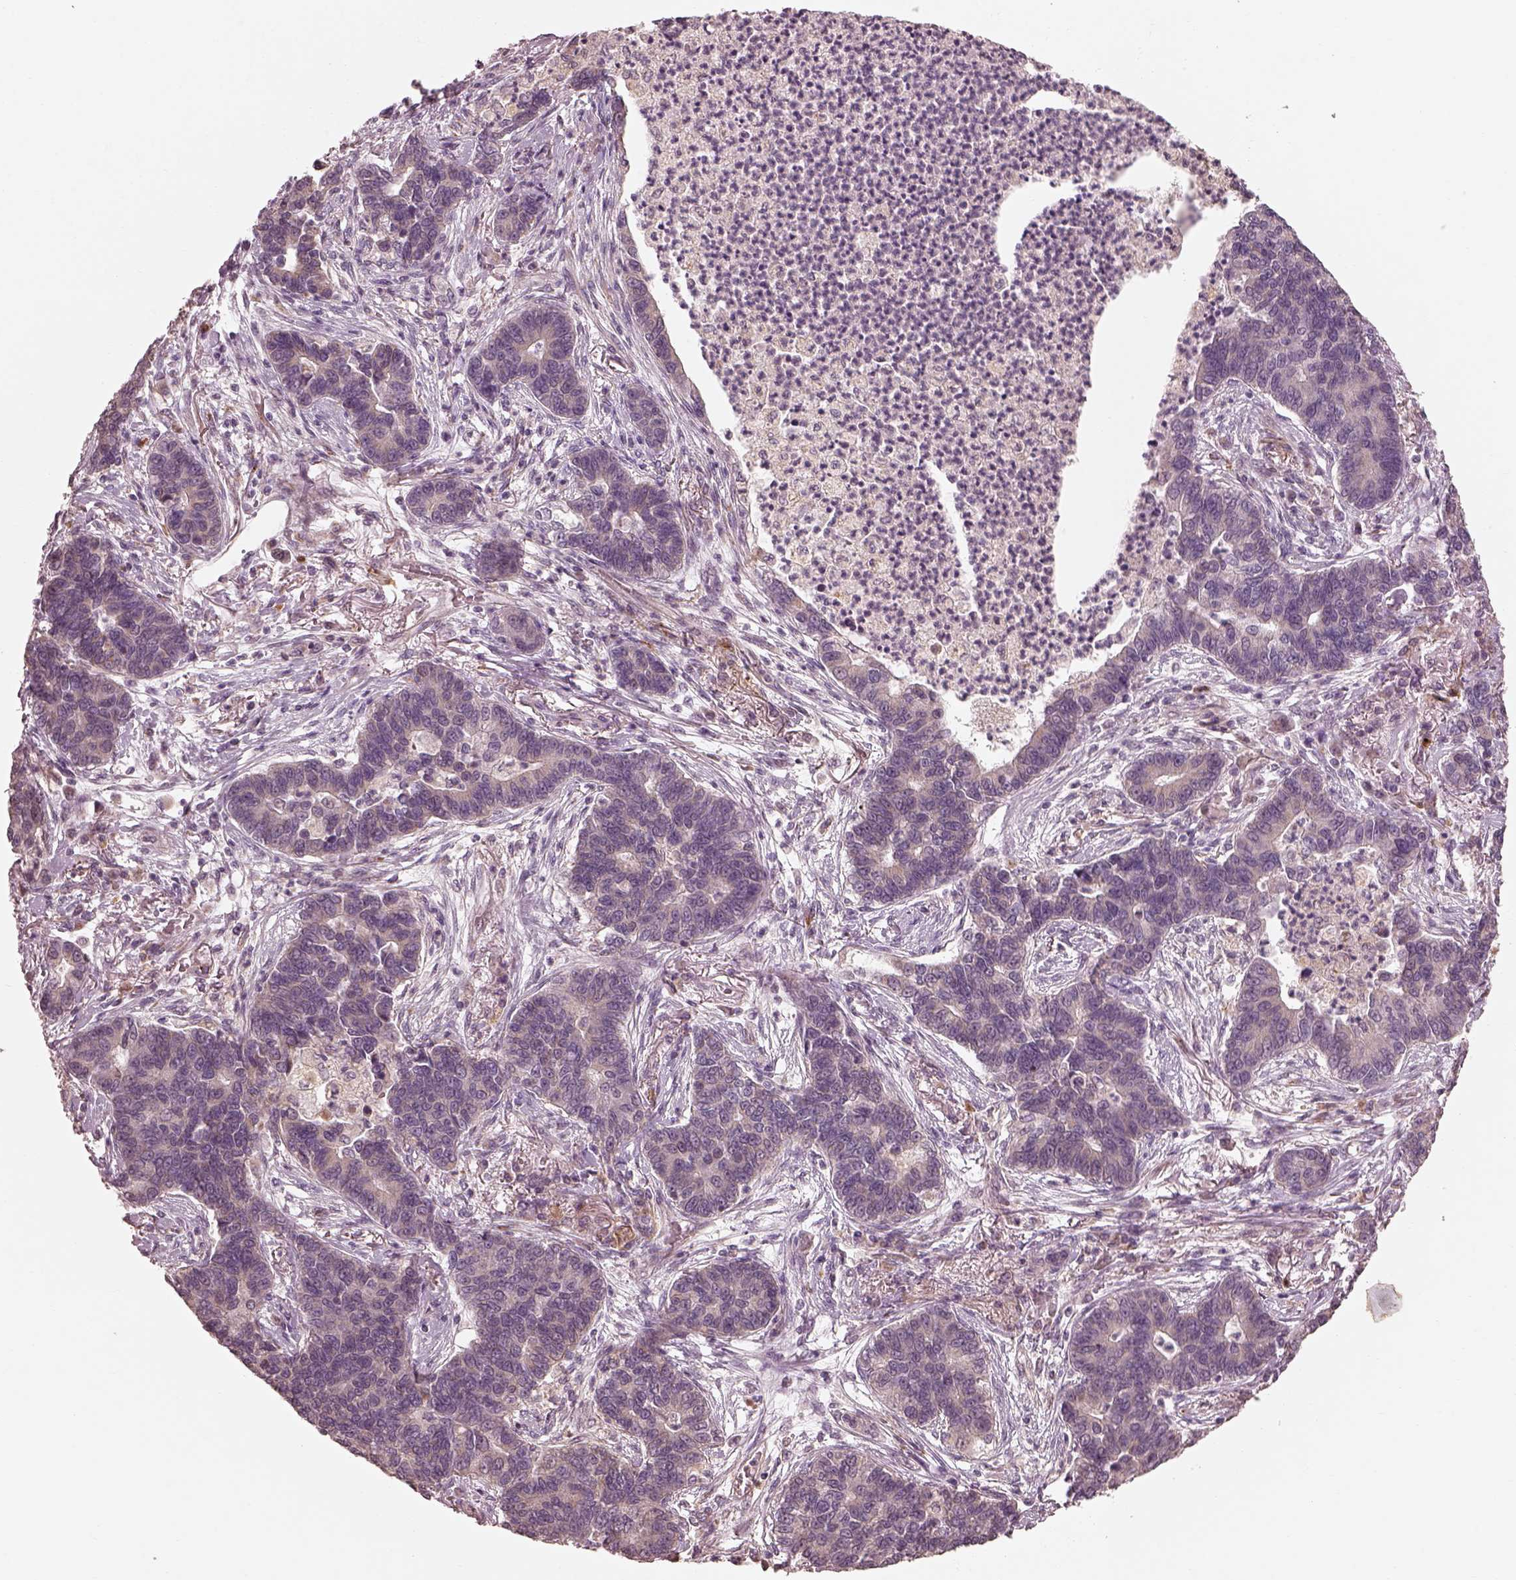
{"staining": {"intensity": "negative", "quantity": "none", "location": "none"}, "tissue": "lung cancer", "cell_type": "Tumor cells", "image_type": "cancer", "snomed": [{"axis": "morphology", "description": "Adenocarcinoma, NOS"}, {"axis": "topography", "description": "Lung"}], "caption": "Protein analysis of adenocarcinoma (lung) reveals no significant staining in tumor cells.", "gene": "SLC25A46", "patient": {"sex": "female", "age": 57}}